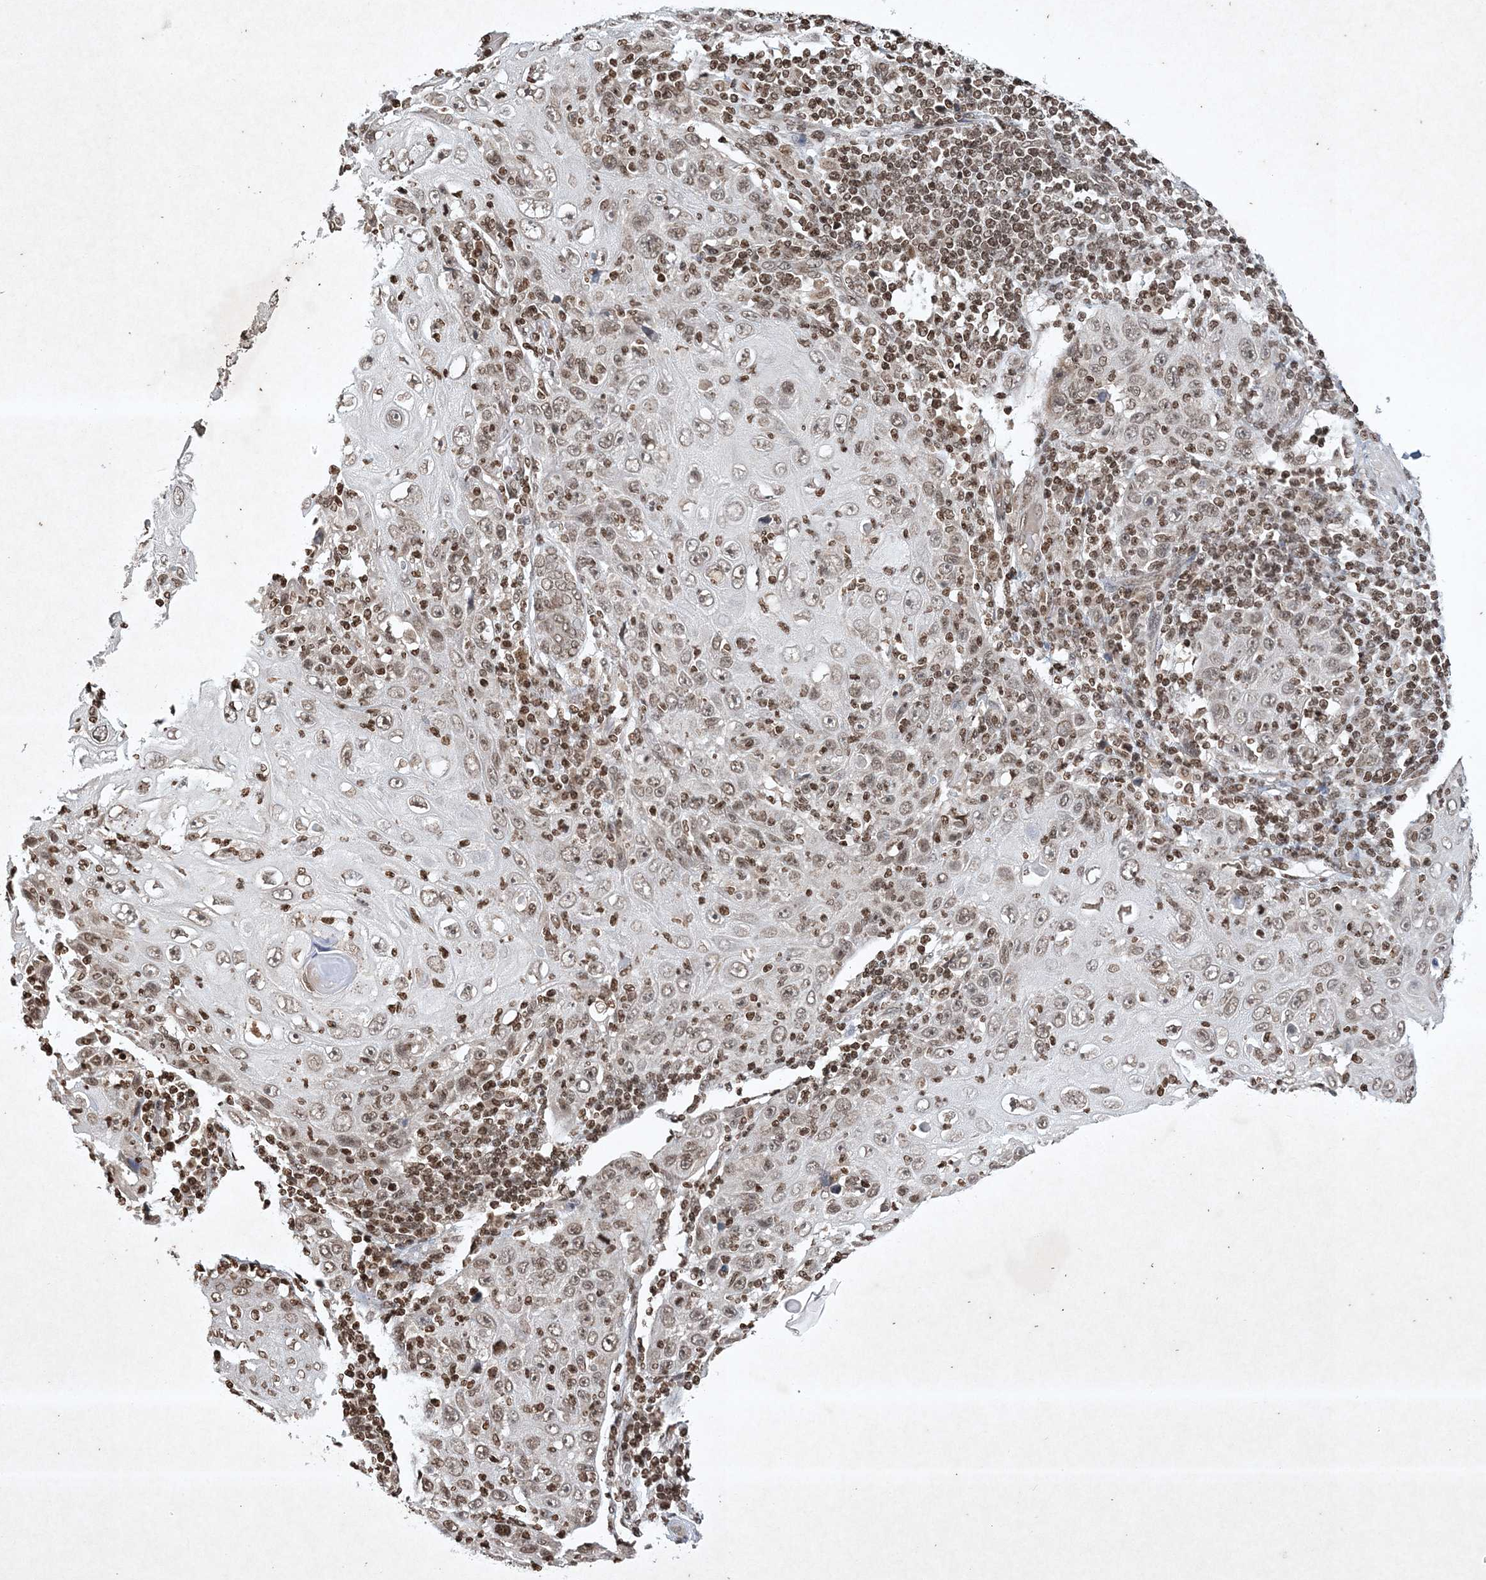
{"staining": {"intensity": "weak", "quantity": "25%-75%", "location": "nuclear"}, "tissue": "skin cancer", "cell_type": "Tumor cells", "image_type": "cancer", "snomed": [{"axis": "morphology", "description": "Squamous cell carcinoma, NOS"}, {"axis": "topography", "description": "Skin"}], "caption": "High-power microscopy captured an immunohistochemistry micrograph of skin cancer, revealing weak nuclear staining in approximately 25%-75% of tumor cells.", "gene": "NEDD9", "patient": {"sex": "female", "age": 88}}